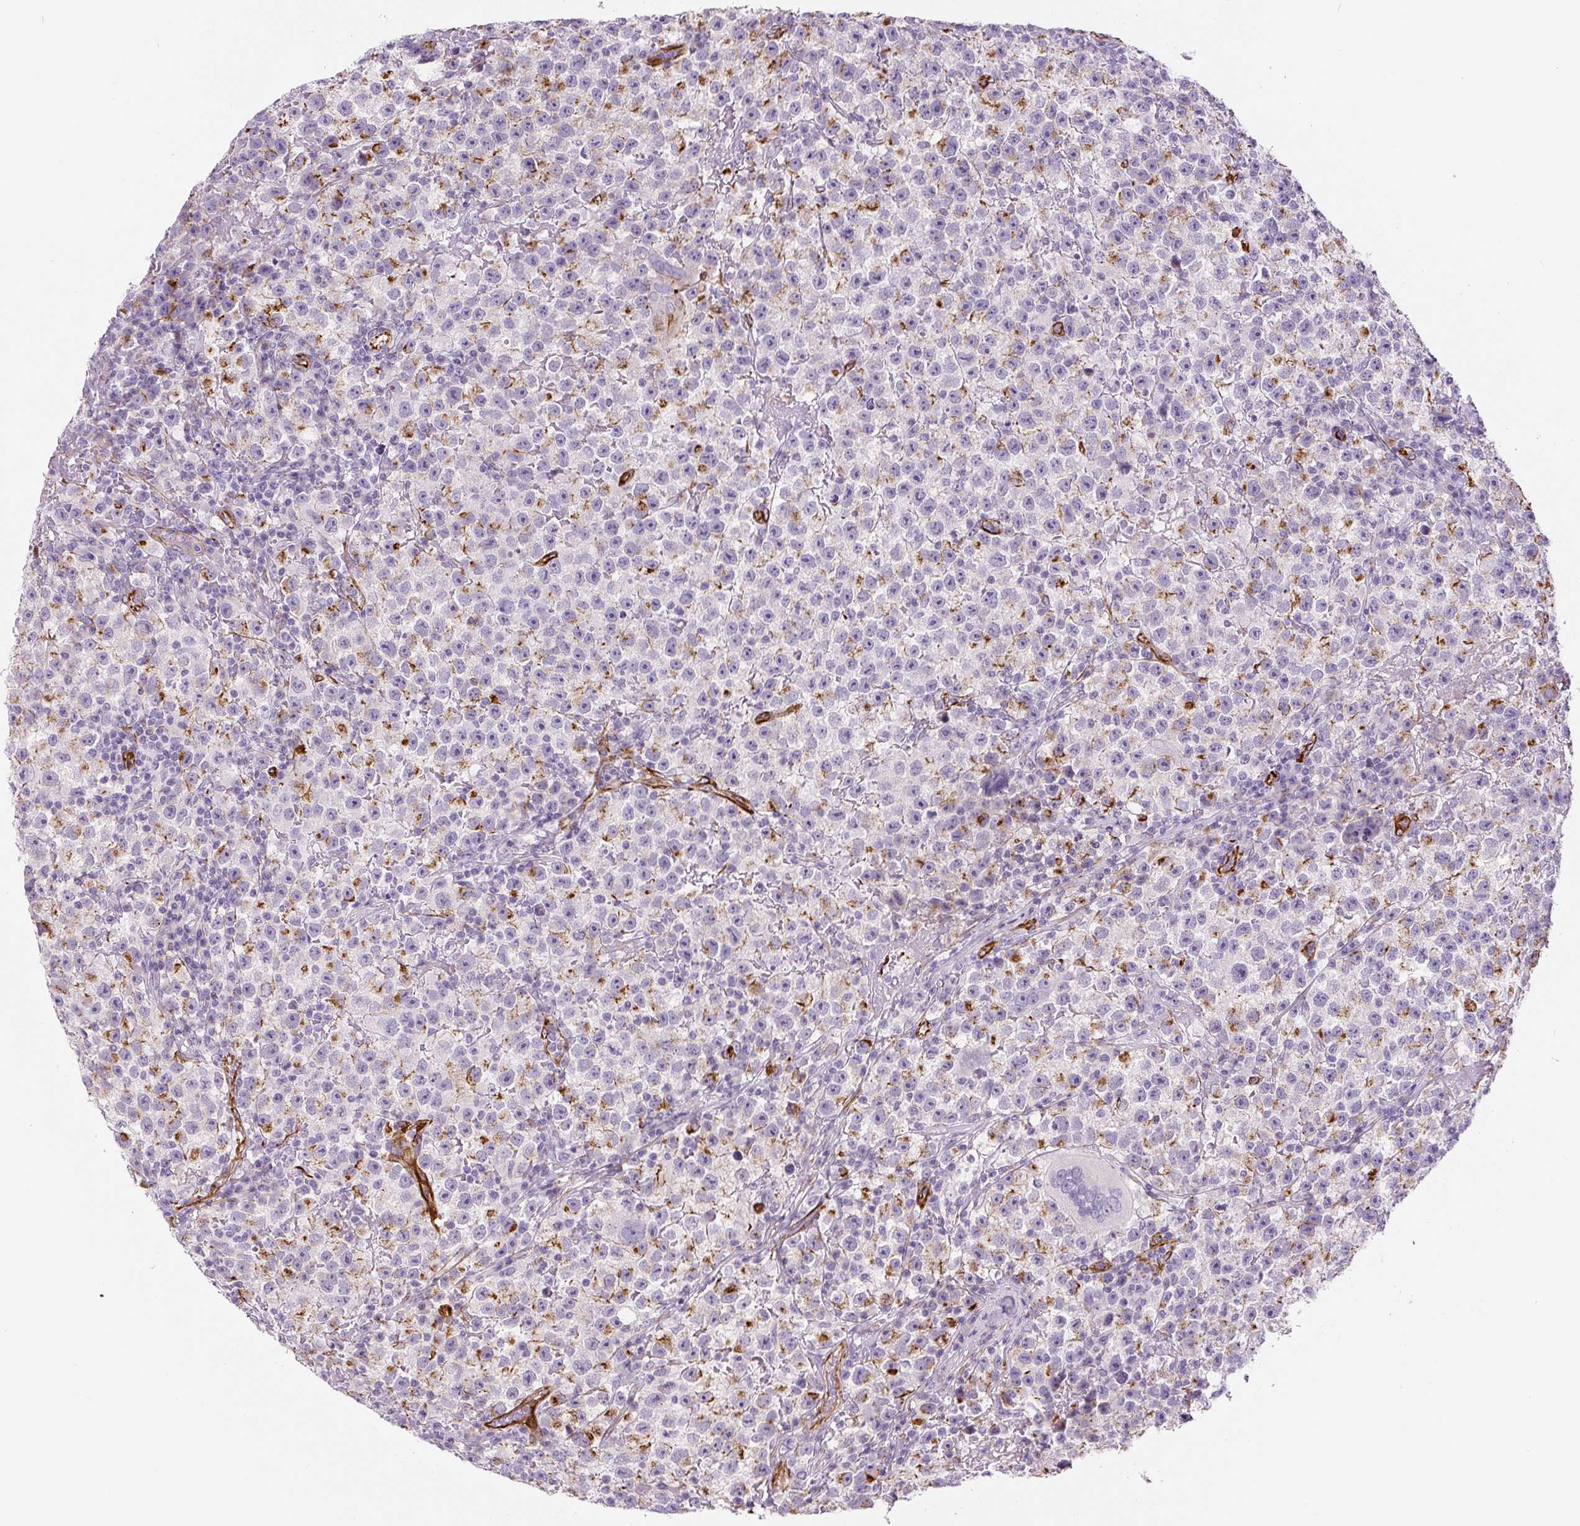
{"staining": {"intensity": "moderate", "quantity": "<25%", "location": "cytoplasmic/membranous"}, "tissue": "testis cancer", "cell_type": "Tumor cells", "image_type": "cancer", "snomed": [{"axis": "morphology", "description": "Seminoma, NOS"}, {"axis": "topography", "description": "Testis"}], "caption": "Testis cancer (seminoma) stained with a protein marker exhibits moderate staining in tumor cells.", "gene": "NES", "patient": {"sex": "male", "age": 22}}